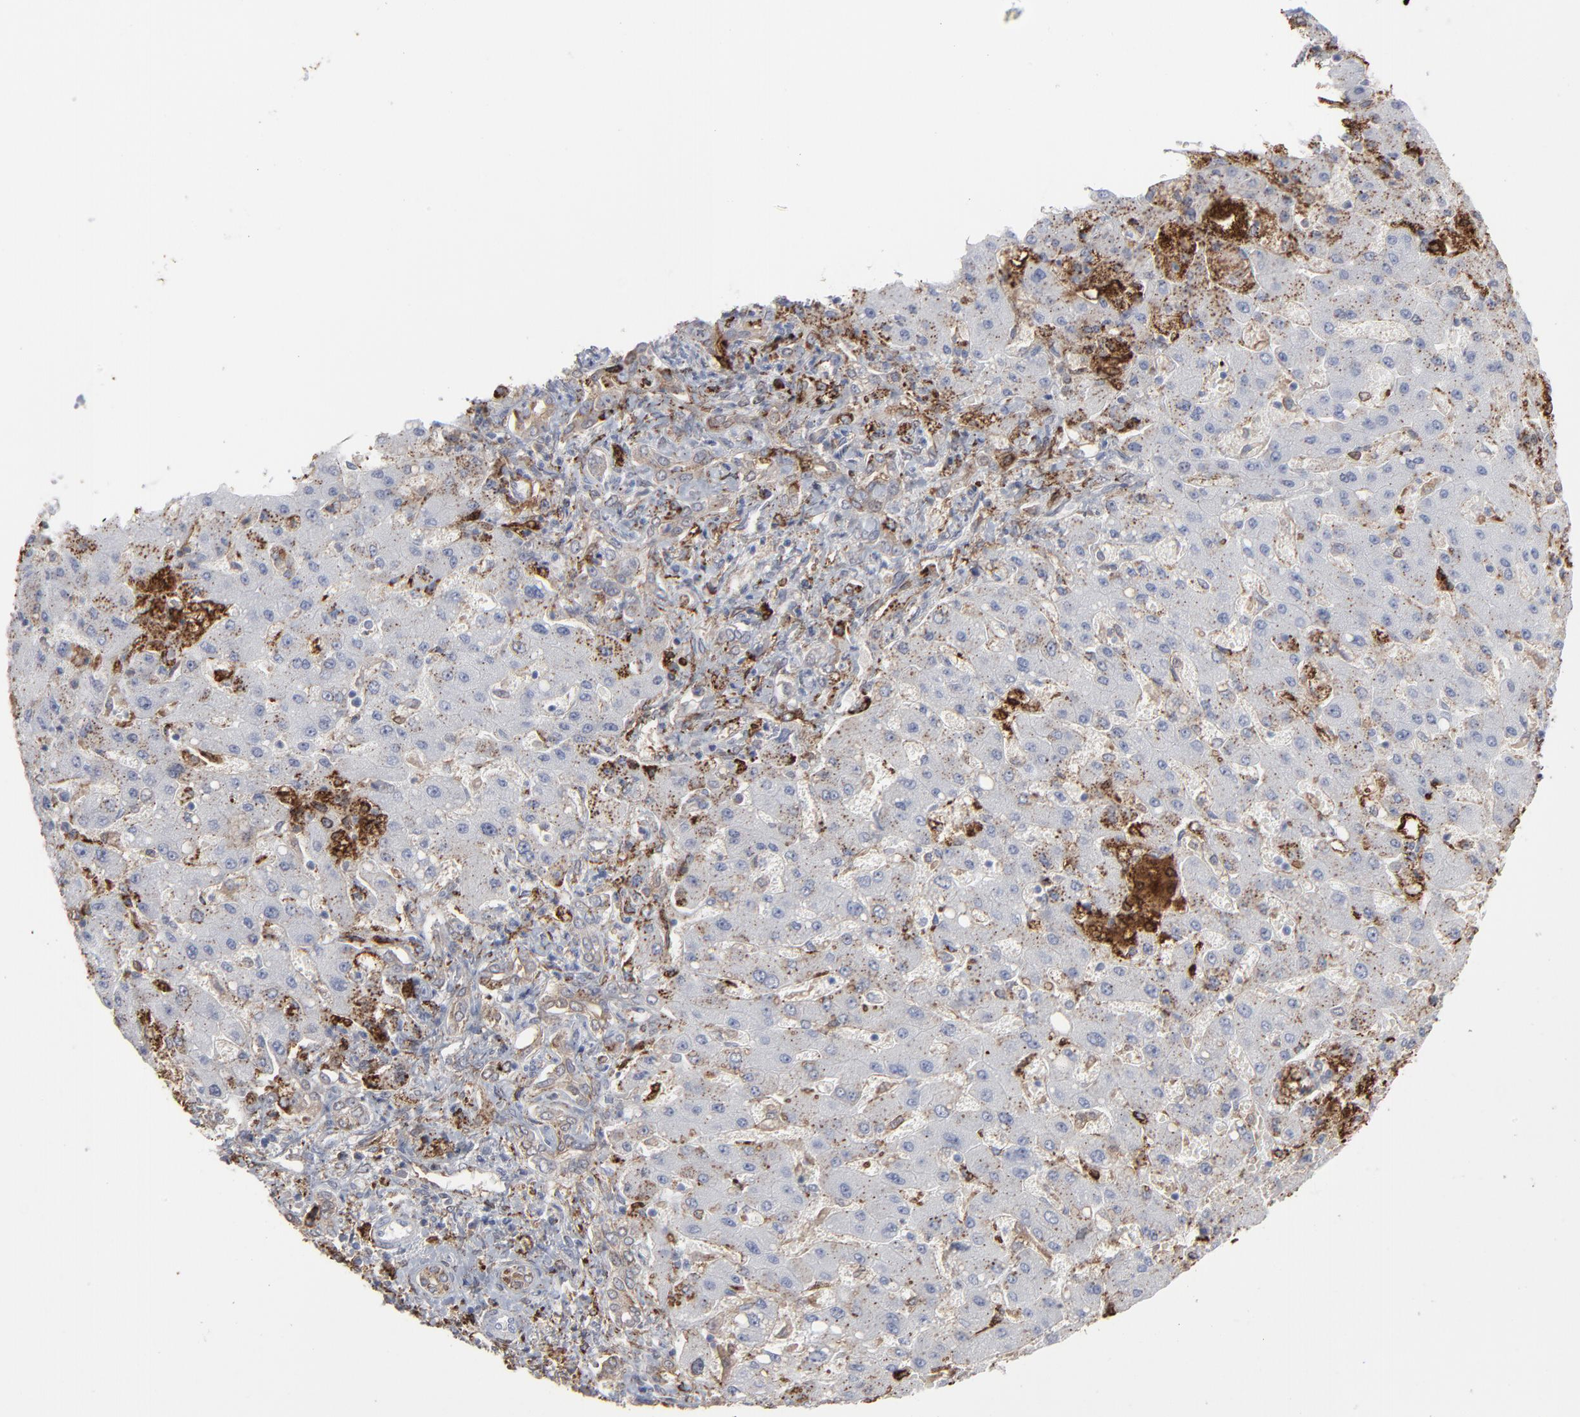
{"staining": {"intensity": "moderate", "quantity": "25%-75%", "location": "cytoplasmic/membranous"}, "tissue": "liver cancer", "cell_type": "Tumor cells", "image_type": "cancer", "snomed": [{"axis": "morphology", "description": "Cholangiocarcinoma"}, {"axis": "topography", "description": "Liver"}], "caption": "Protein analysis of liver cancer (cholangiocarcinoma) tissue reveals moderate cytoplasmic/membranous expression in about 25%-75% of tumor cells.", "gene": "ANXA5", "patient": {"sex": "male", "age": 50}}